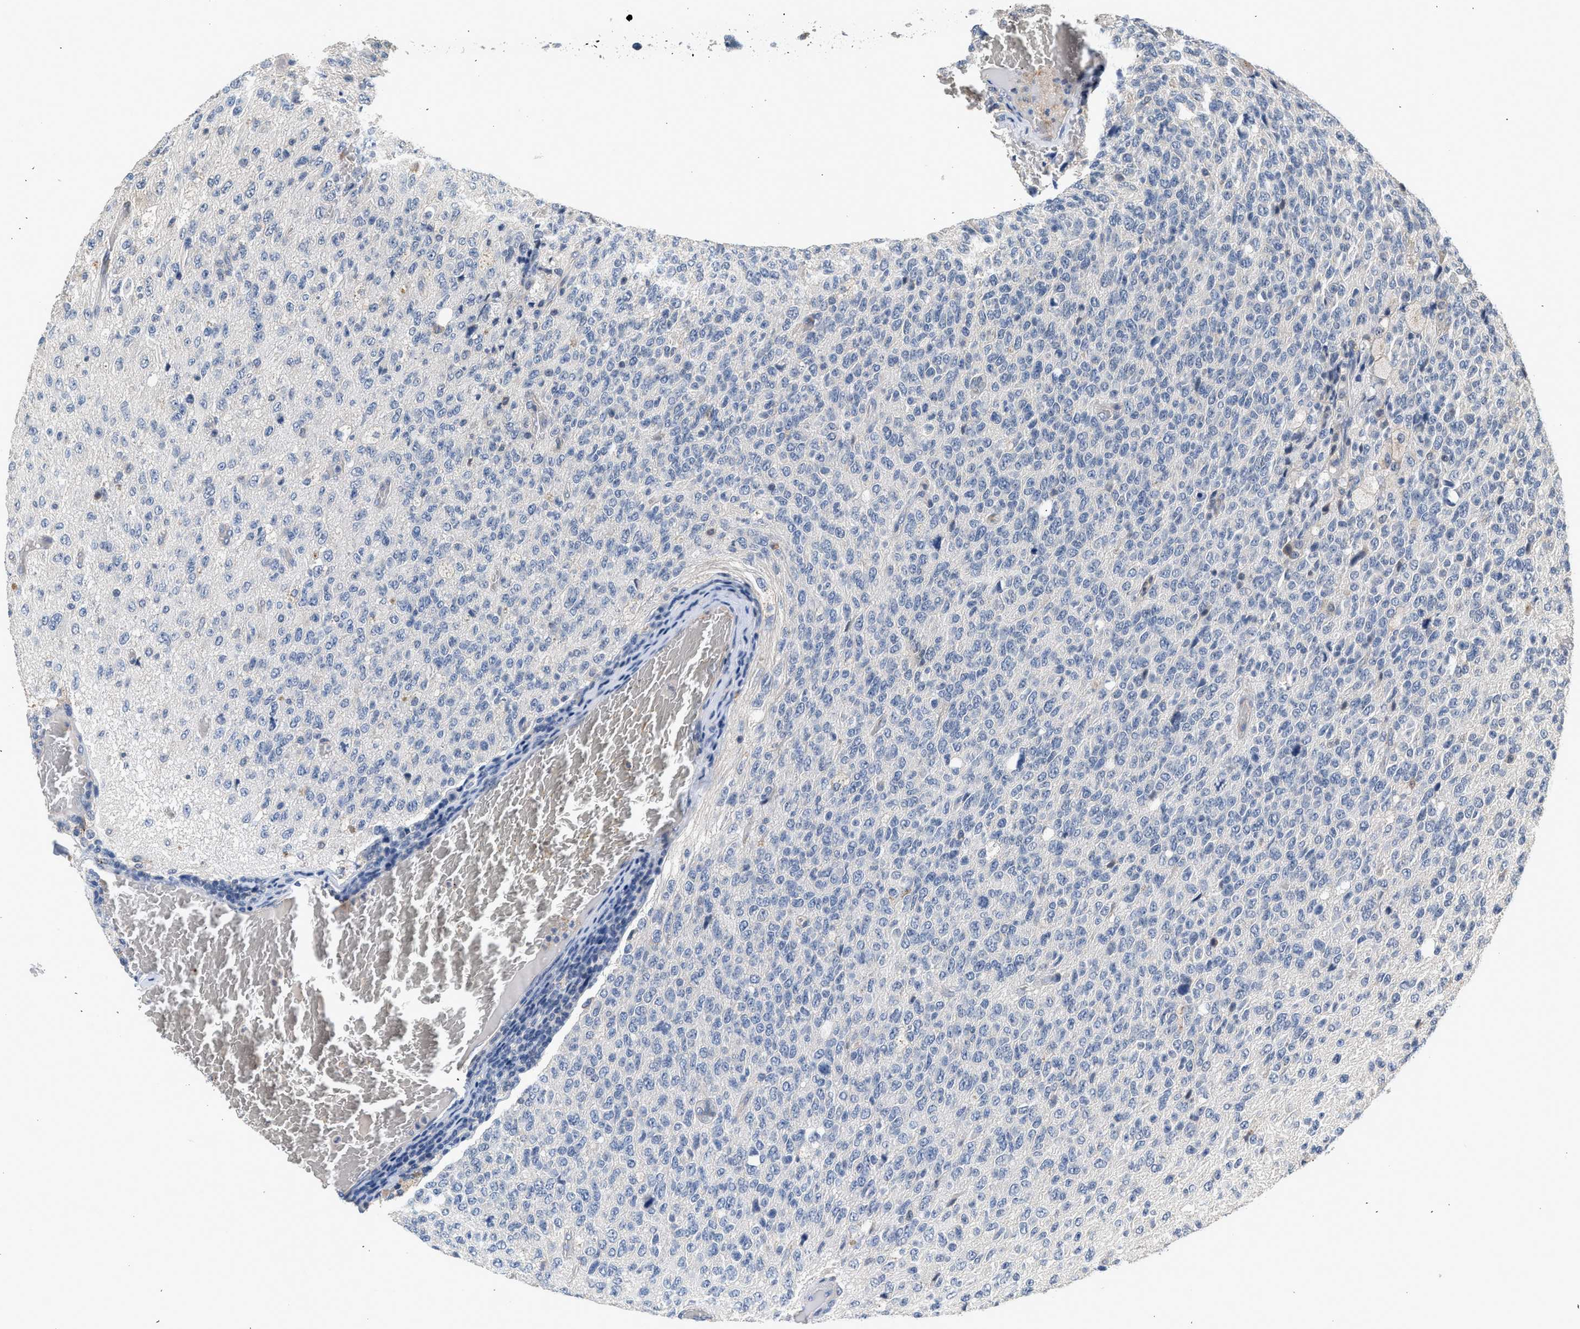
{"staining": {"intensity": "negative", "quantity": "none", "location": "none"}, "tissue": "glioma", "cell_type": "Tumor cells", "image_type": "cancer", "snomed": [{"axis": "morphology", "description": "Glioma, malignant, High grade"}, {"axis": "topography", "description": "pancreas cauda"}], "caption": "High-grade glioma (malignant) stained for a protein using immunohistochemistry reveals no staining tumor cells.", "gene": "CSF3R", "patient": {"sex": "male", "age": 60}}